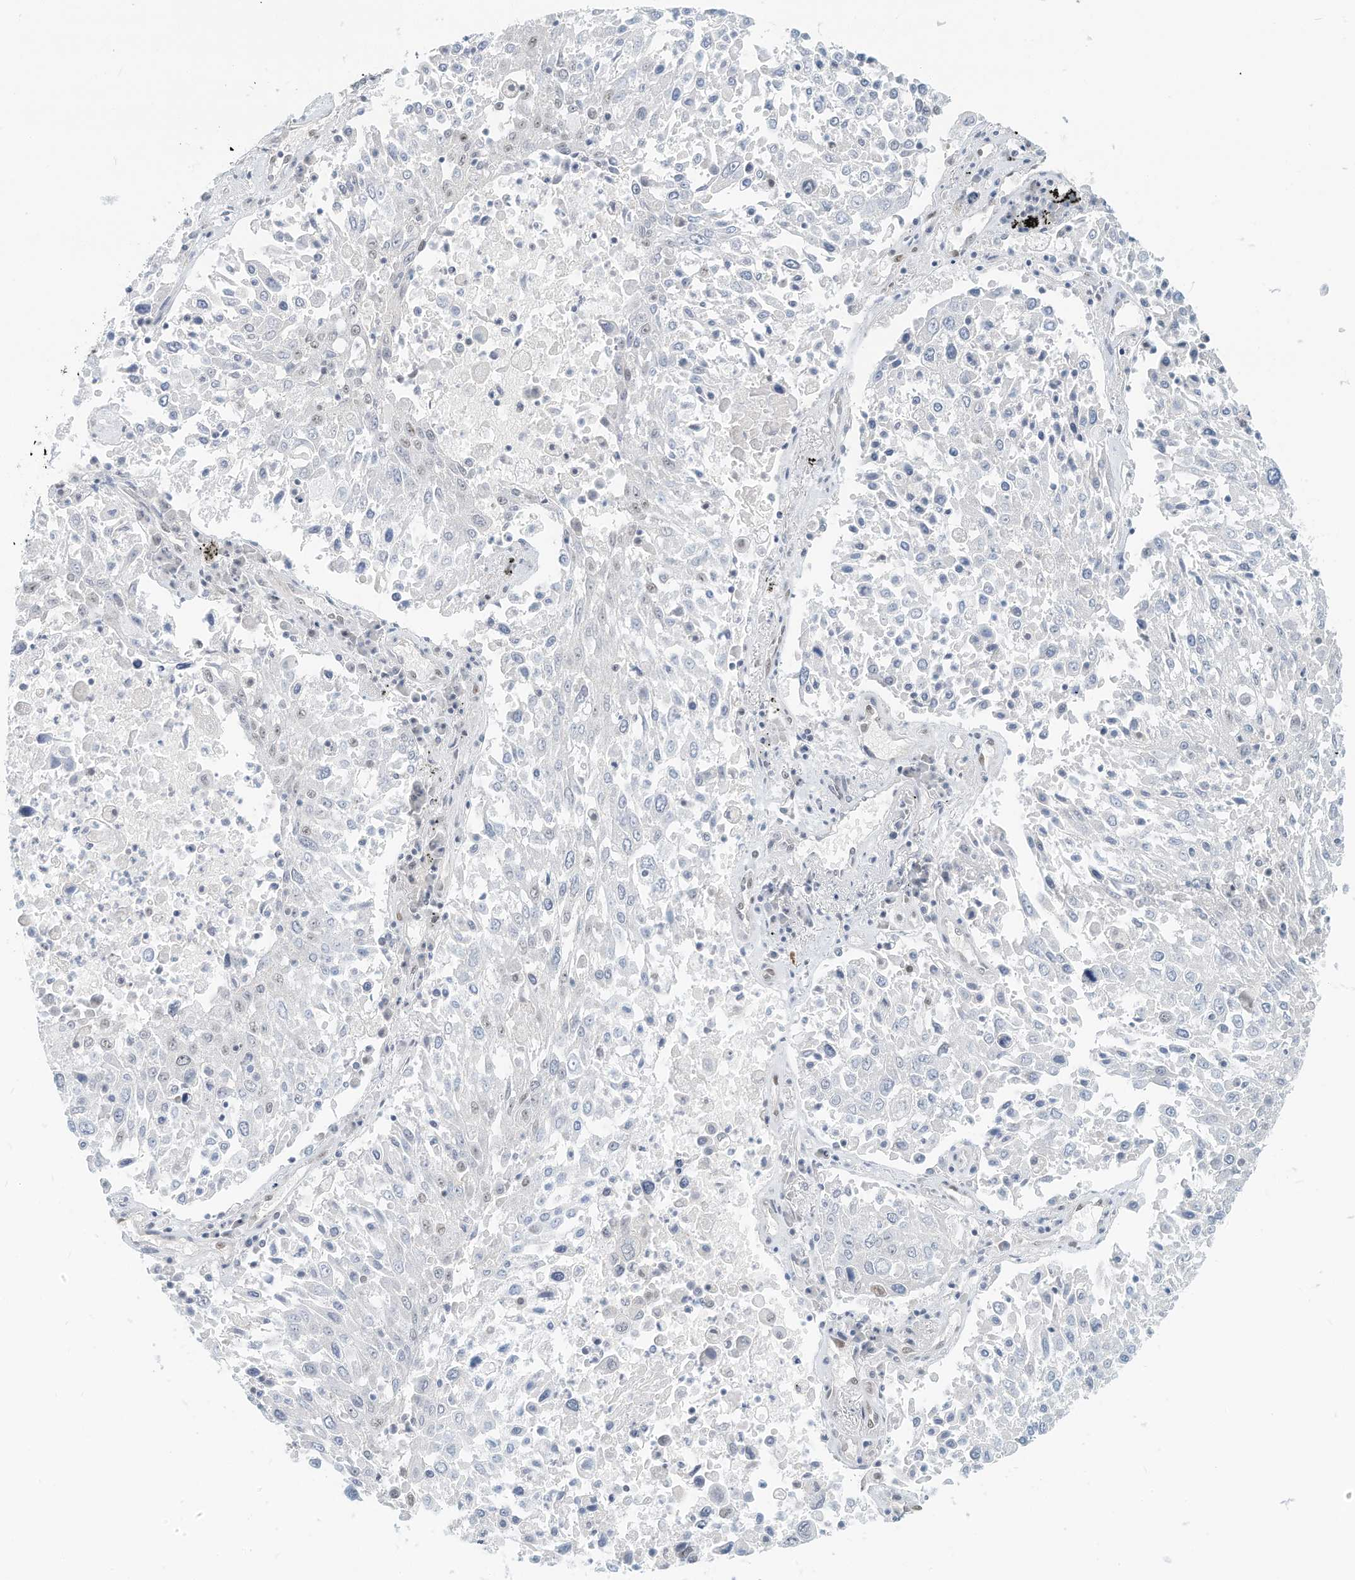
{"staining": {"intensity": "negative", "quantity": "none", "location": "none"}, "tissue": "lung cancer", "cell_type": "Tumor cells", "image_type": "cancer", "snomed": [{"axis": "morphology", "description": "Squamous cell carcinoma, NOS"}, {"axis": "topography", "description": "Lung"}], "caption": "IHC image of human lung cancer stained for a protein (brown), which shows no staining in tumor cells.", "gene": "PGC", "patient": {"sex": "male", "age": 65}}